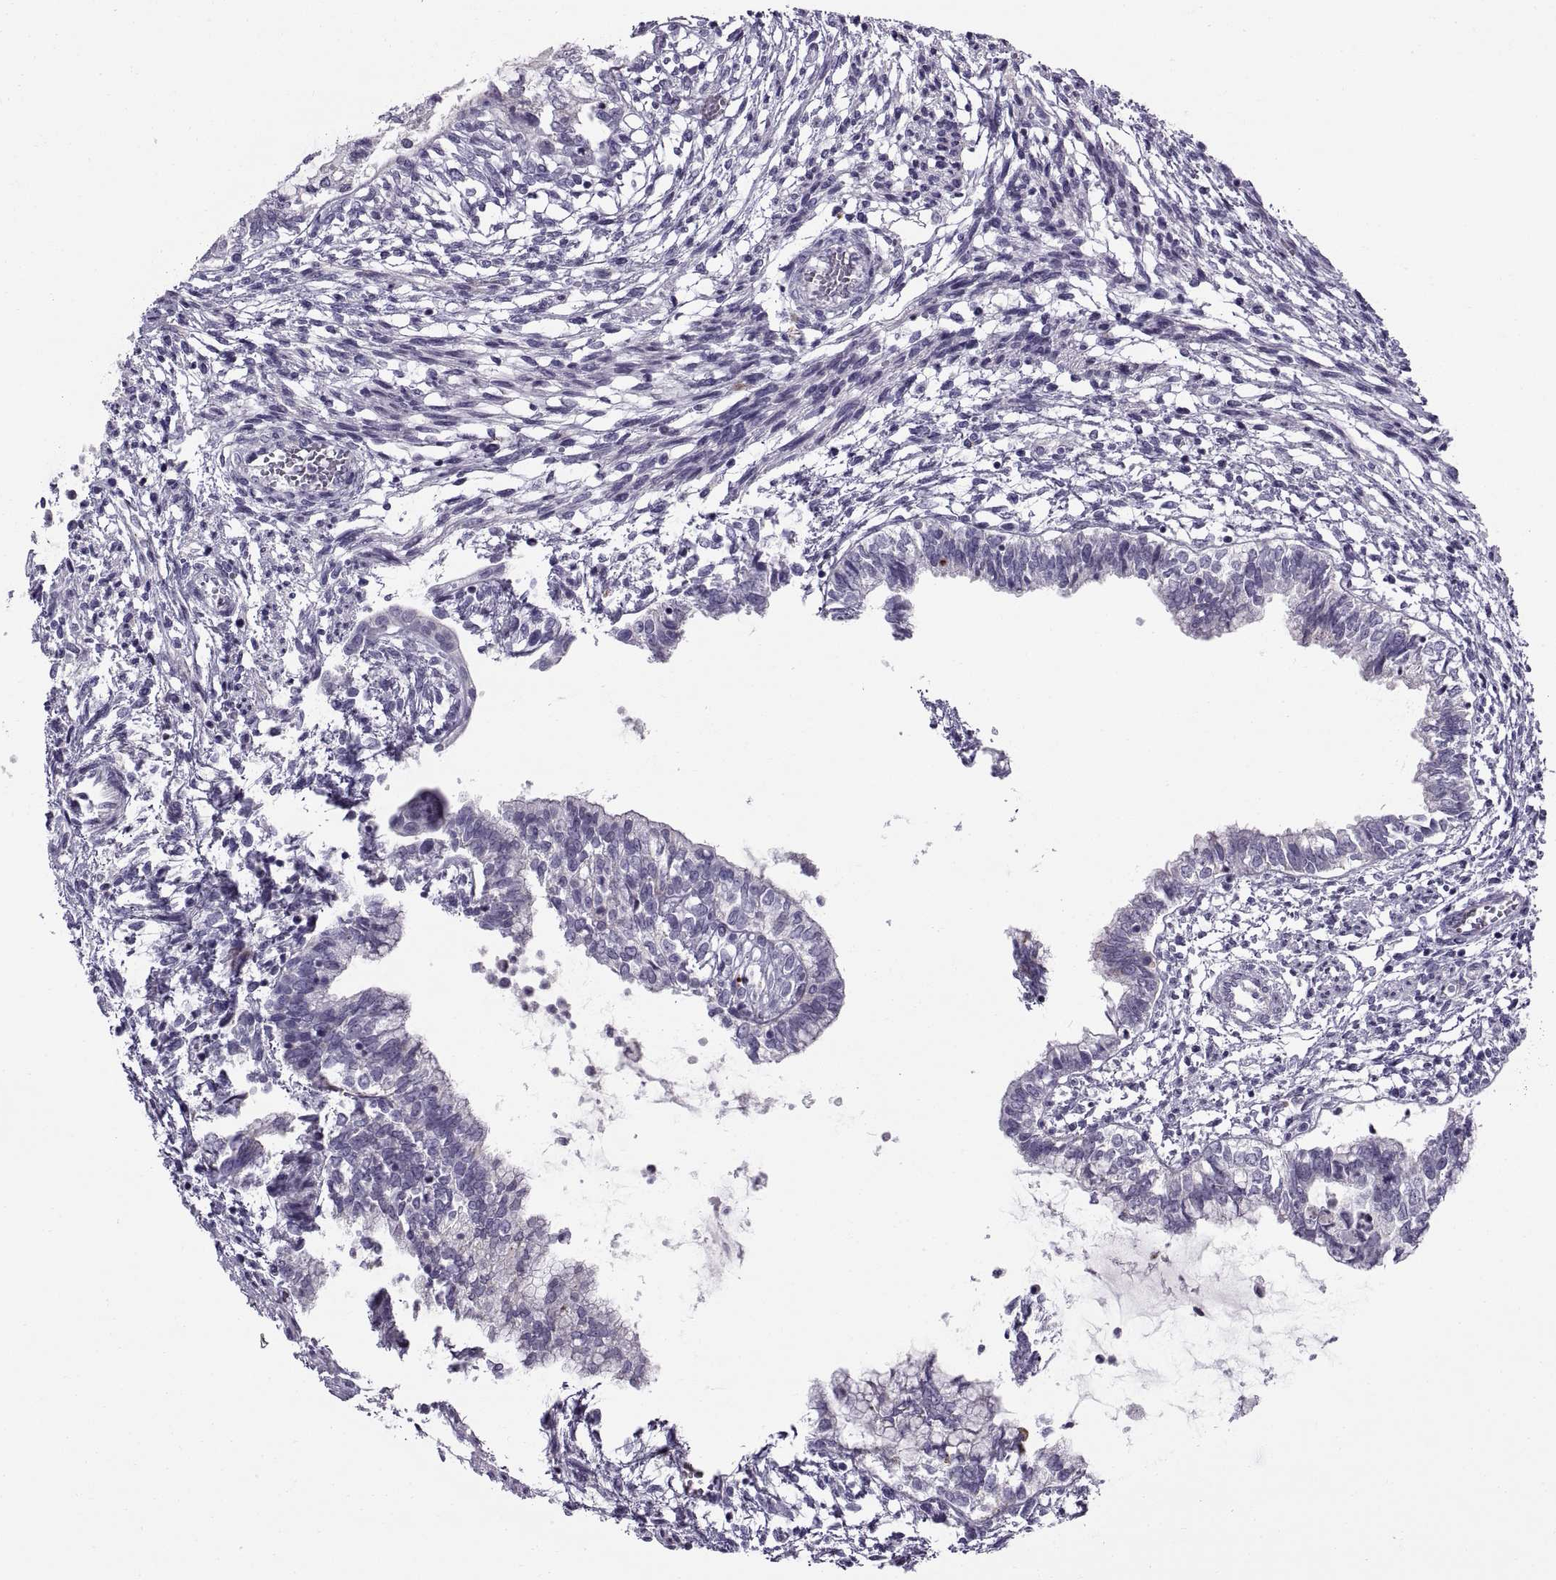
{"staining": {"intensity": "negative", "quantity": "none", "location": "none"}, "tissue": "testis cancer", "cell_type": "Tumor cells", "image_type": "cancer", "snomed": [{"axis": "morphology", "description": "Carcinoma, Embryonal, NOS"}, {"axis": "topography", "description": "Testis"}], "caption": "Tumor cells are negative for protein expression in human testis embryonal carcinoma.", "gene": "CALCR", "patient": {"sex": "male", "age": 37}}